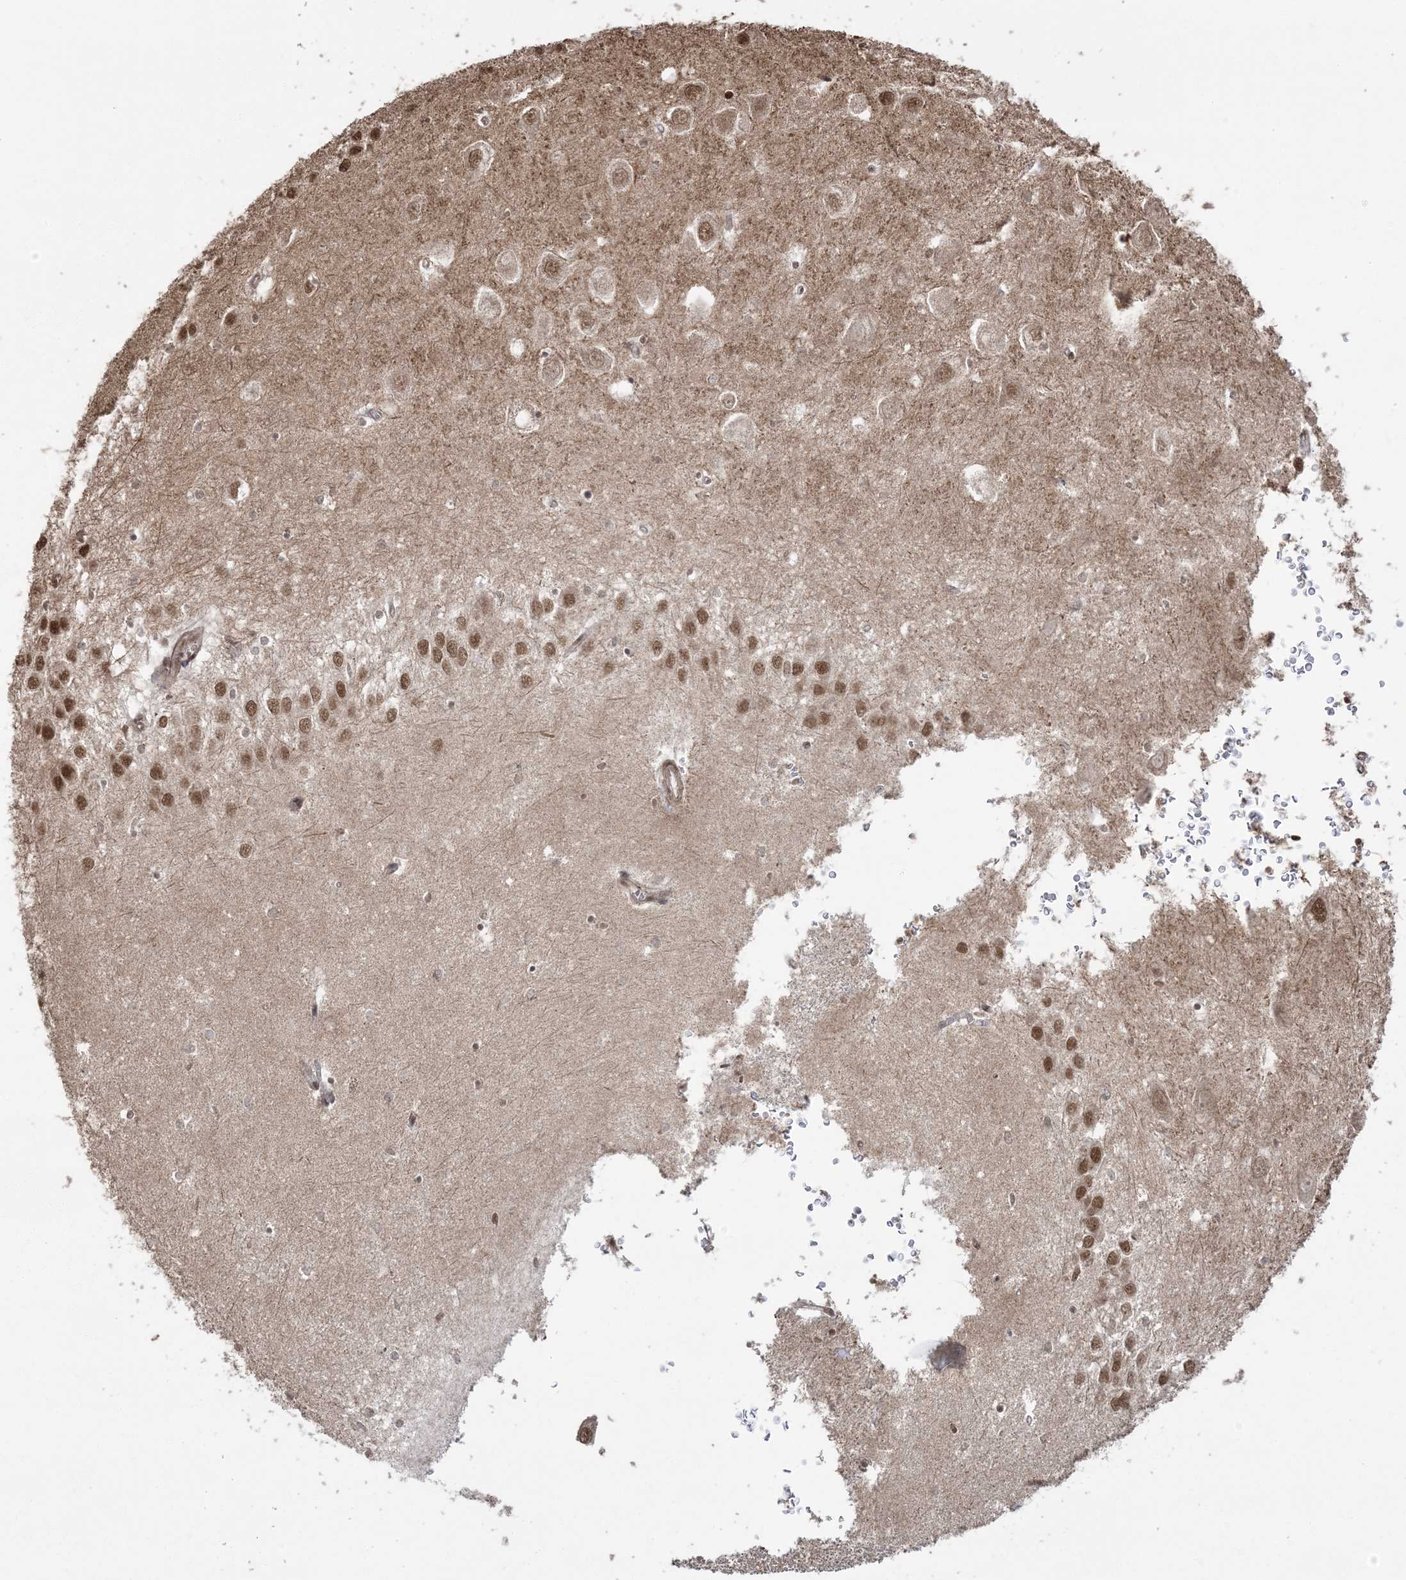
{"staining": {"intensity": "moderate", "quantity": "<25%", "location": "nuclear"}, "tissue": "hippocampus", "cell_type": "Glial cells", "image_type": "normal", "snomed": [{"axis": "morphology", "description": "Normal tissue, NOS"}, {"axis": "topography", "description": "Hippocampus"}], "caption": "The immunohistochemical stain highlights moderate nuclear positivity in glial cells of benign hippocampus.", "gene": "ZNF839", "patient": {"sex": "female", "age": 64}}